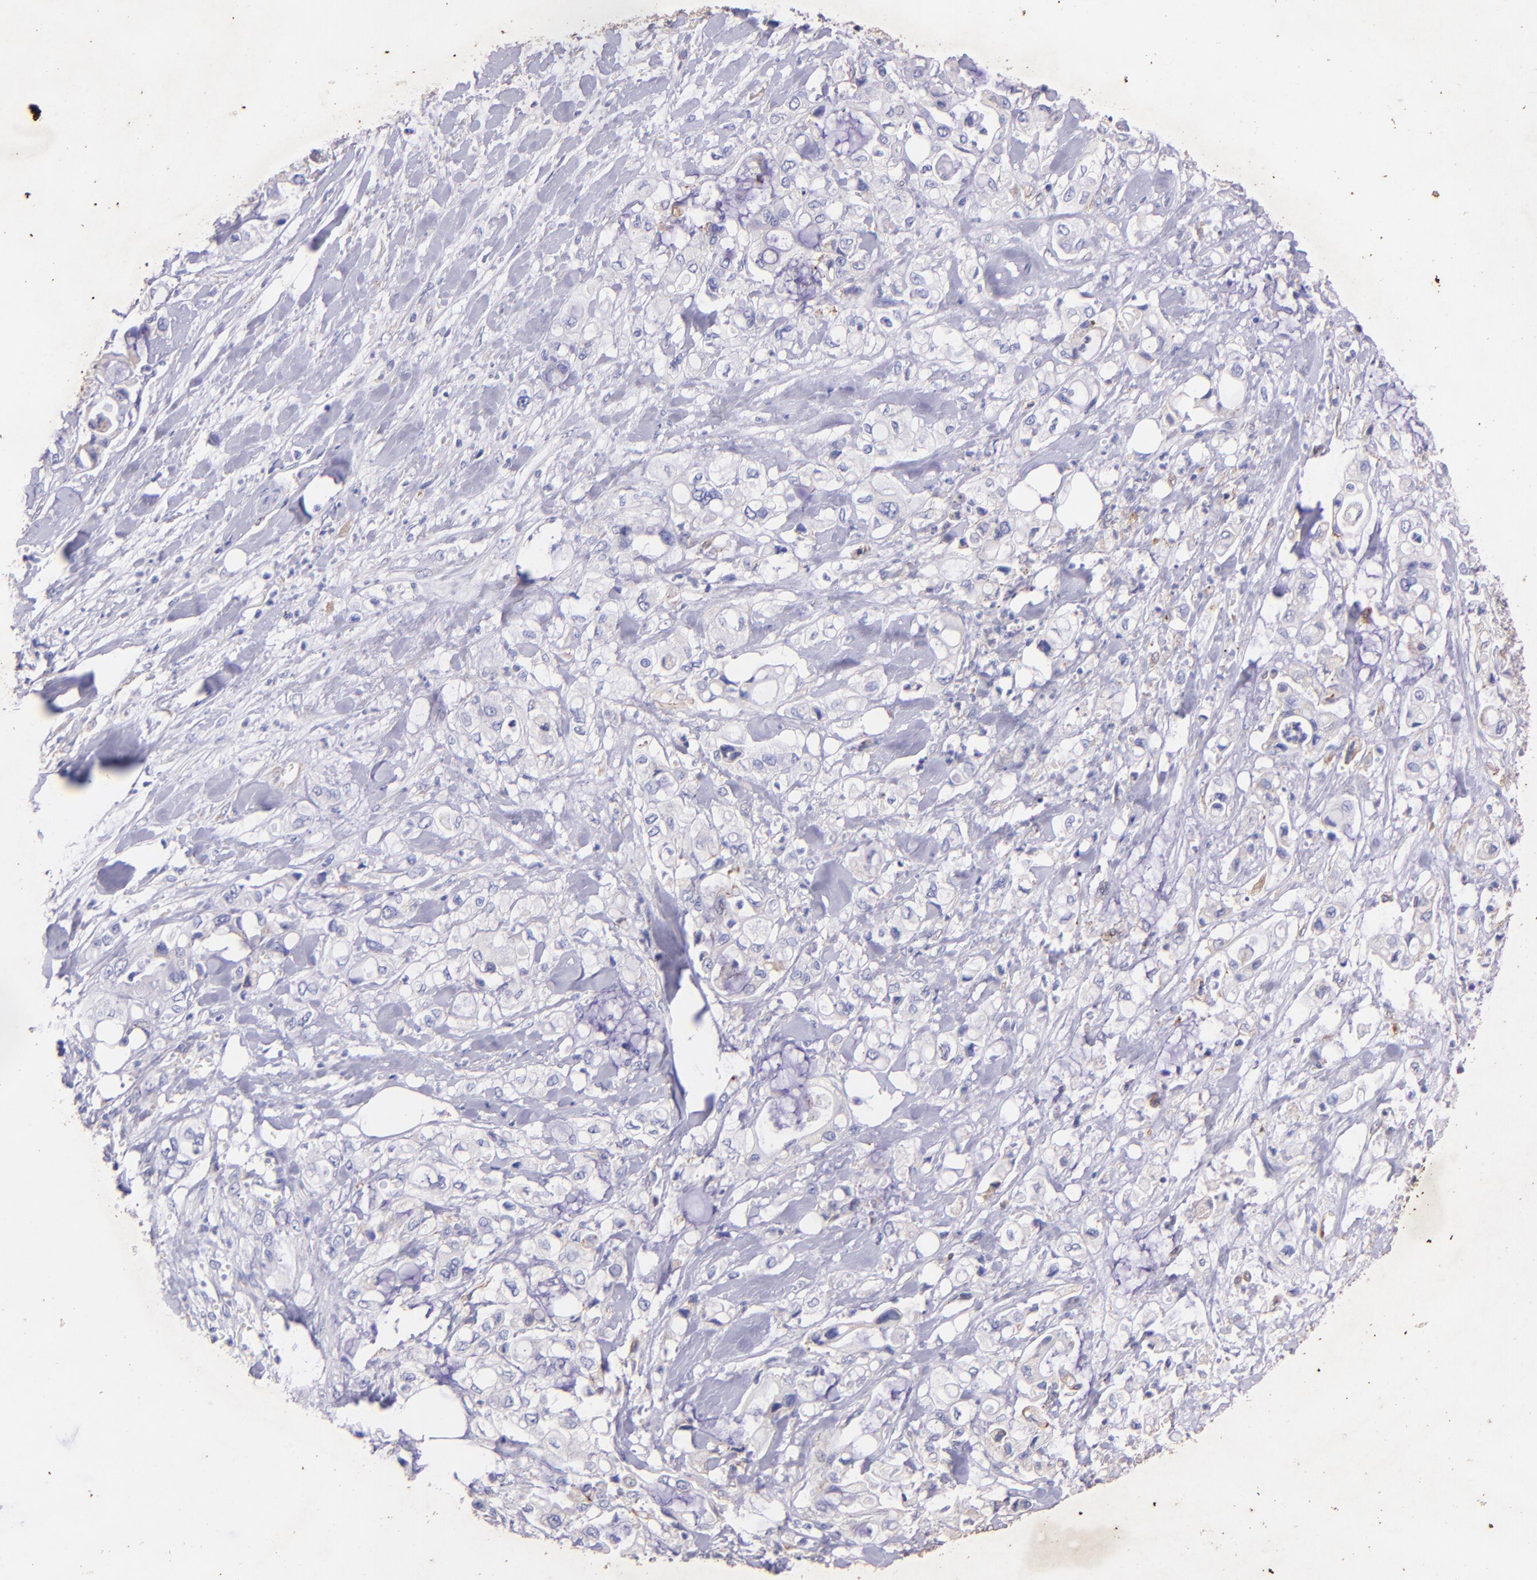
{"staining": {"intensity": "weak", "quantity": "<25%", "location": "cytoplasmic/membranous"}, "tissue": "pancreatic cancer", "cell_type": "Tumor cells", "image_type": "cancer", "snomed": [{"axis": "morphology", "description": "Adenocarcinoma, NOS"}, {"axis": "topography", "description": "Pancreas"}], "caption": "IHC histopathology image of pancreatic adenocarcinoma stained for a protein (brown), which displays no staining in tumor cells.", "gene": "RET", "patient": {"sex": "male", "age": 70}}